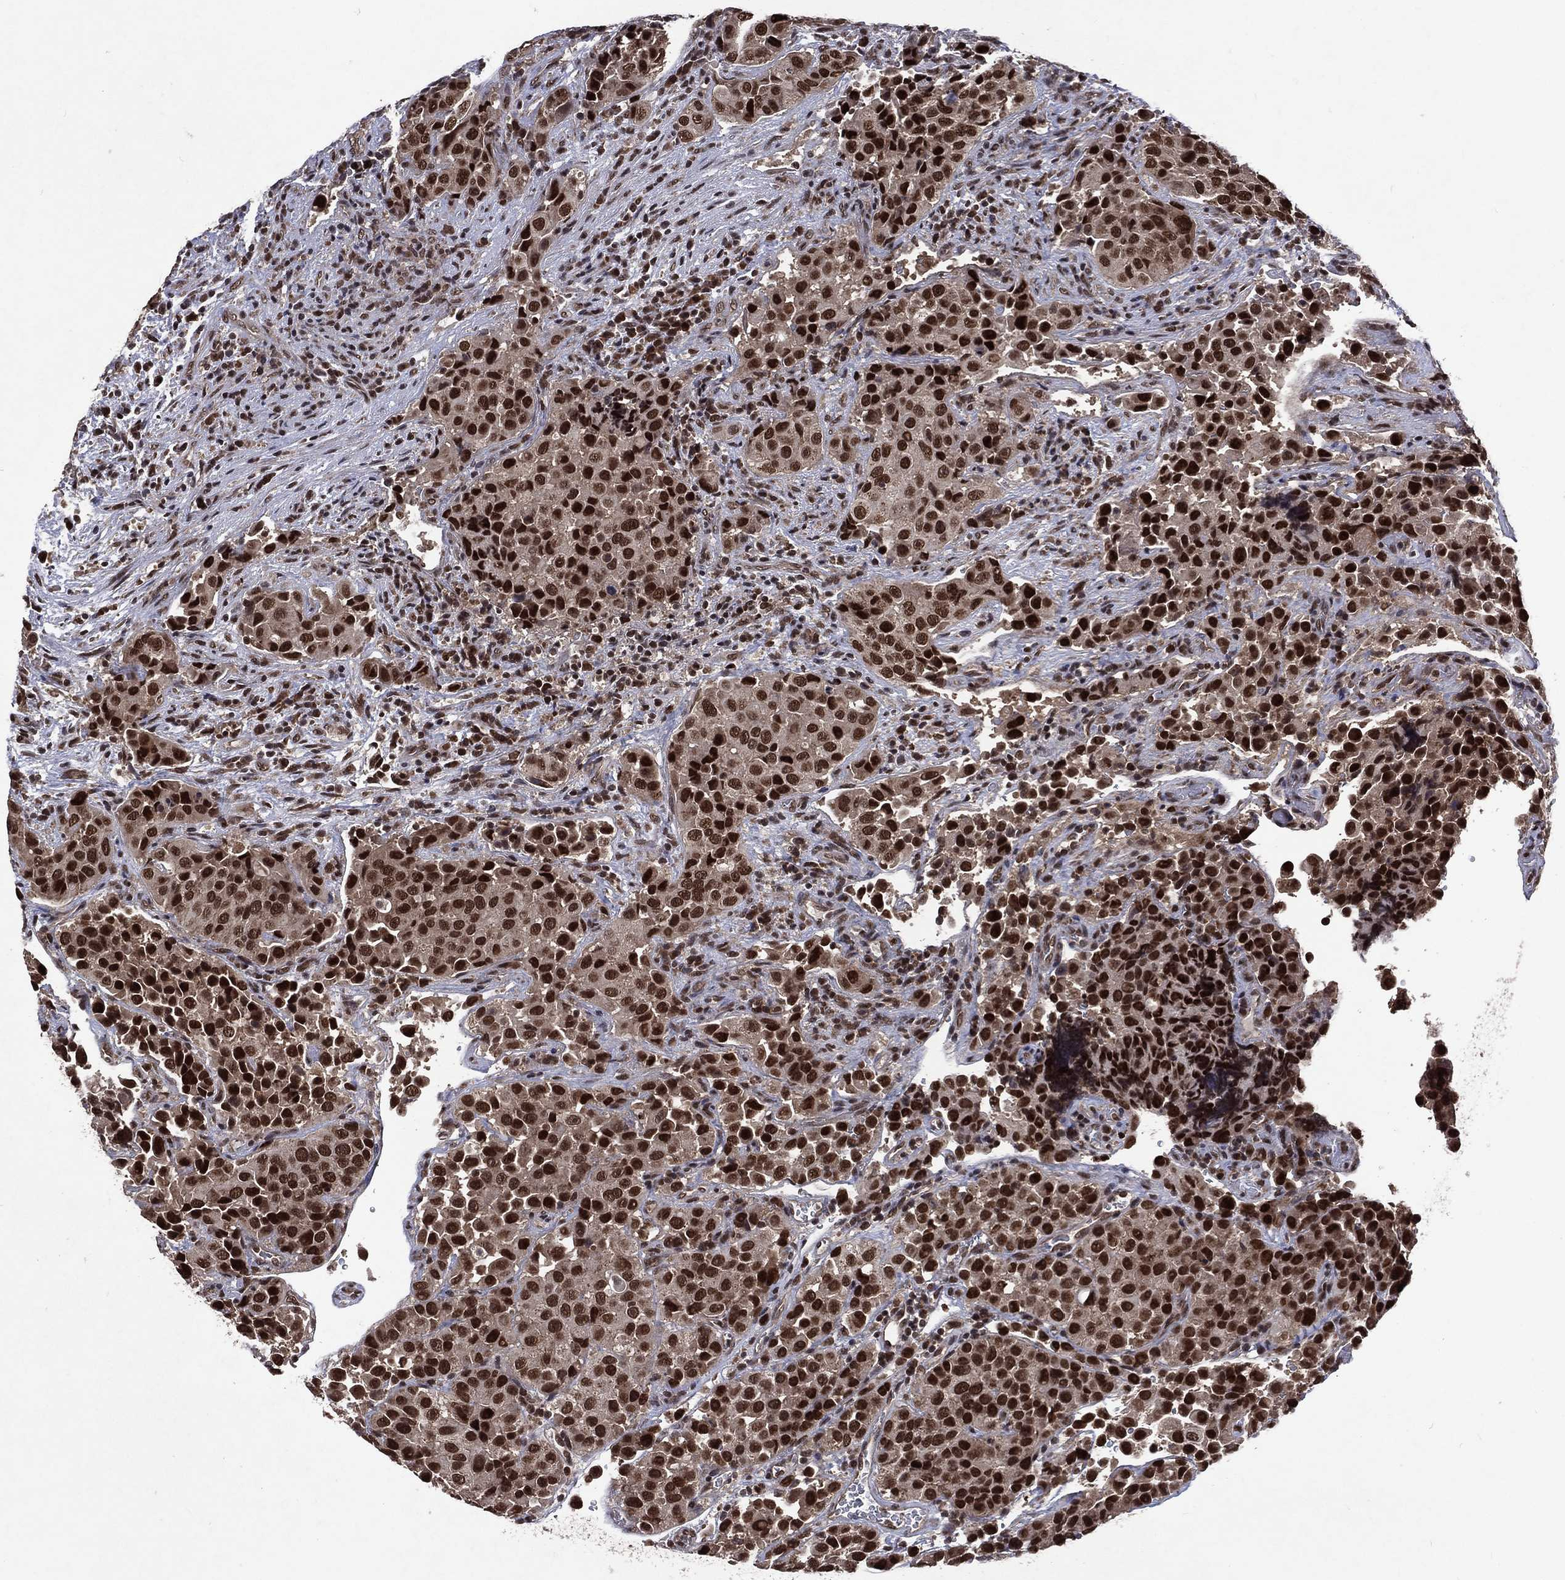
{"staining": {"intensity": "strong", "quantity": ">75%", "location": "cytoplasmic/membranous,nuclear"}, "tissue": "urothelial cancer", "cell_type": "Tumor cells", "image_type": "cancer", "snomed": [{"axis": "morphology", "description": "Urothelial carcinoma, NOS"}, {"axis": "topography", "description": "Urinary bladder"}], "caption": "Strong cytoplasmic/membranous and nuclear positivity for a protein is identified in about >75% of tumor cells of transitional cell carcinoma using immunohistochemistry.", "gene": "DMAP1", "patient": {"sex": "male", "age": 52}}